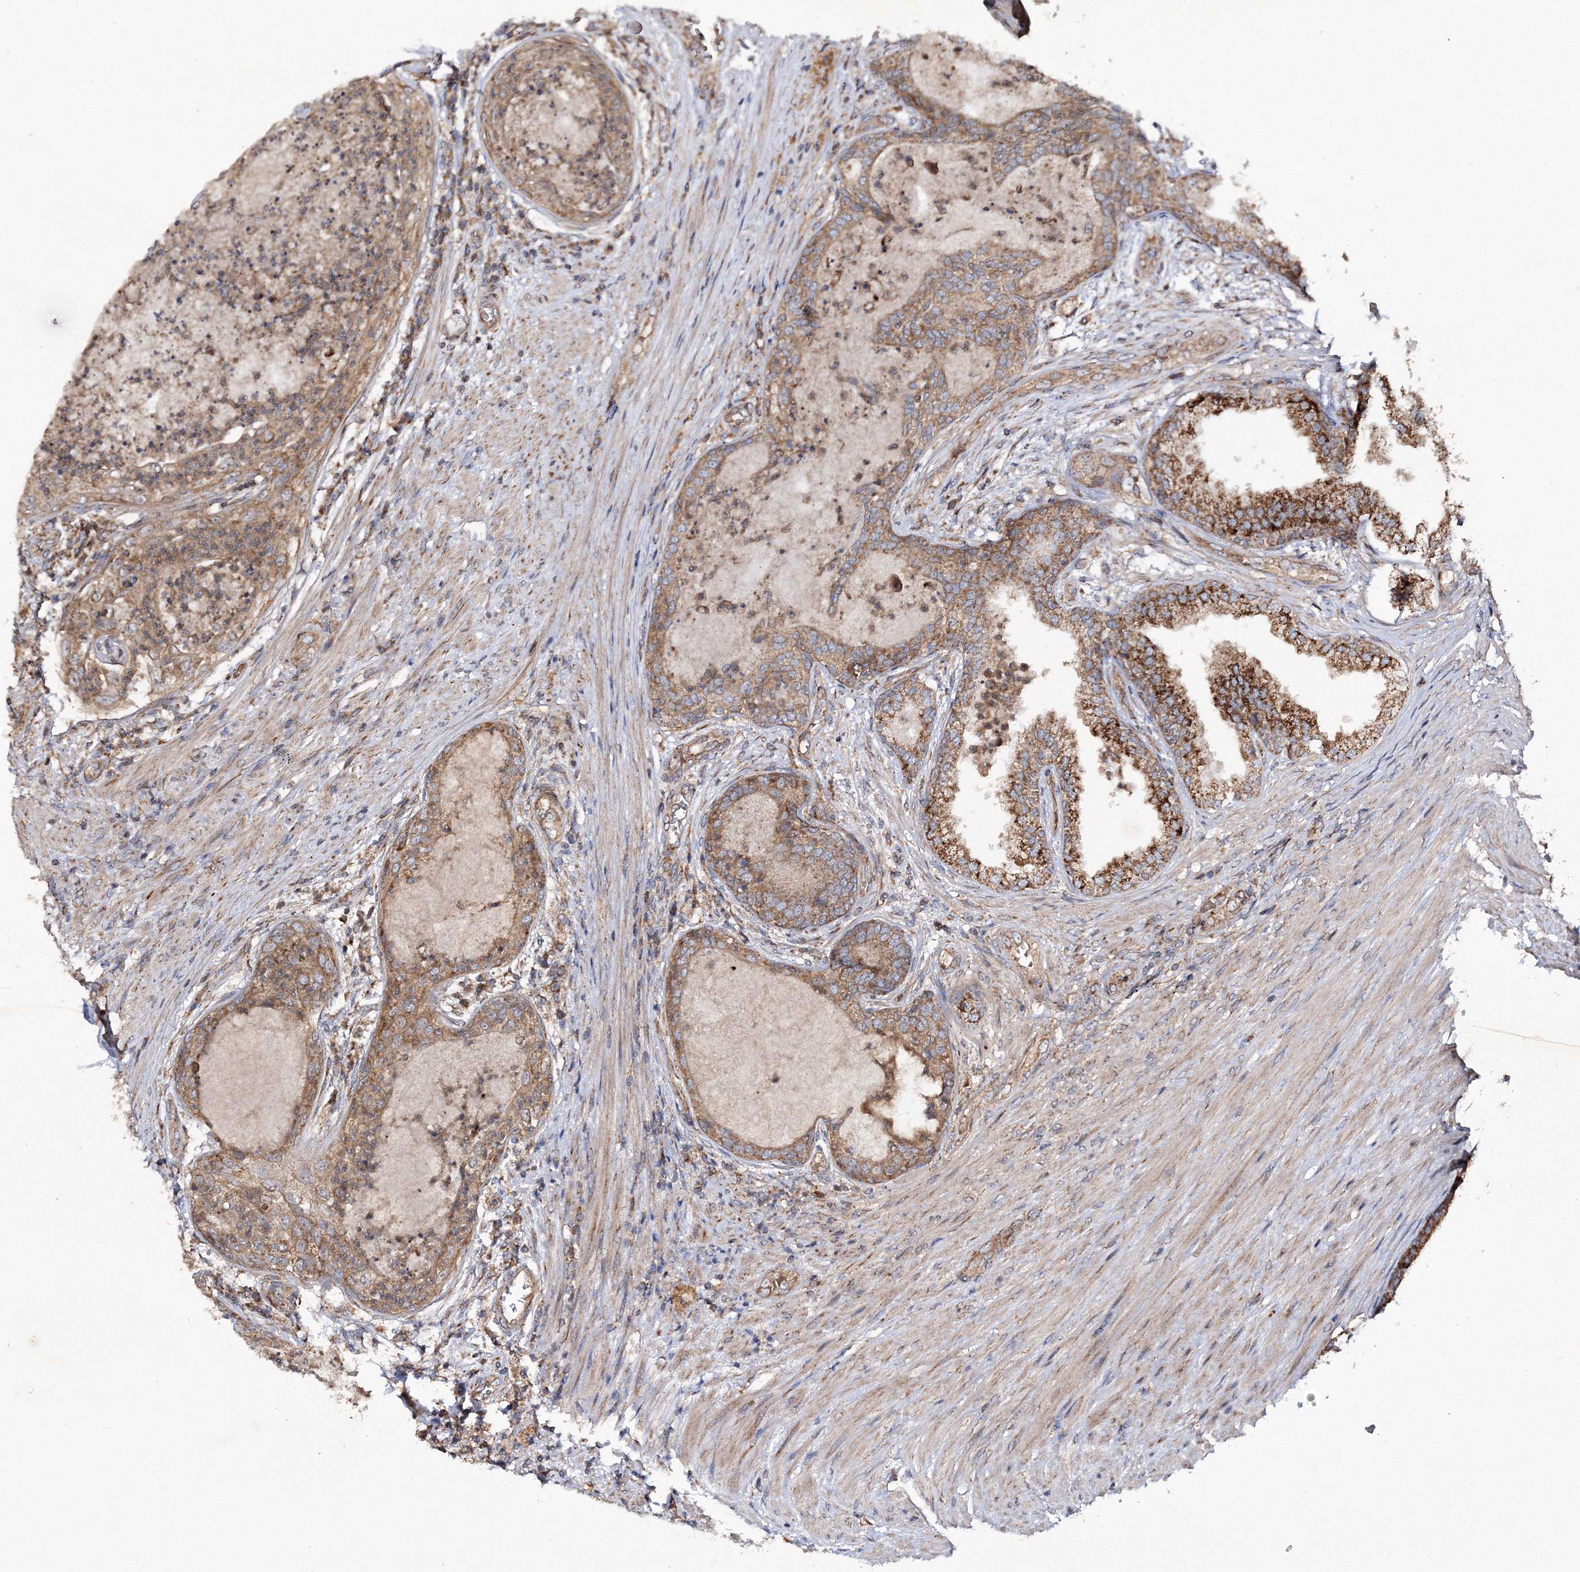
{"staining": {"intensity": "strong", "quantity": ">75%", "location": "cytoplasmic/membranous"}, "tissue": "prostate", "cell_type": "Glandular cells", "image_type": "normal", "snomed": [{"axis": "morphology", "description": "Normal tissue, NOS"}, {"axis": "topography", "description": "Prostate"}], "caption": "Immunohistochemistry staining of unremarkable prostate, which shows high levels of strong cytoplasmic/membranous staining in about >75% of glandular cells indicating strong cytoplasmic/membranous protein staining. The staining was performed using DAB (brown) for protein detection and nuclei were counterstained in hematoxylin (blue).", "gene": "DNAJC13", "patient": {"sex": "male", "age": 76}}